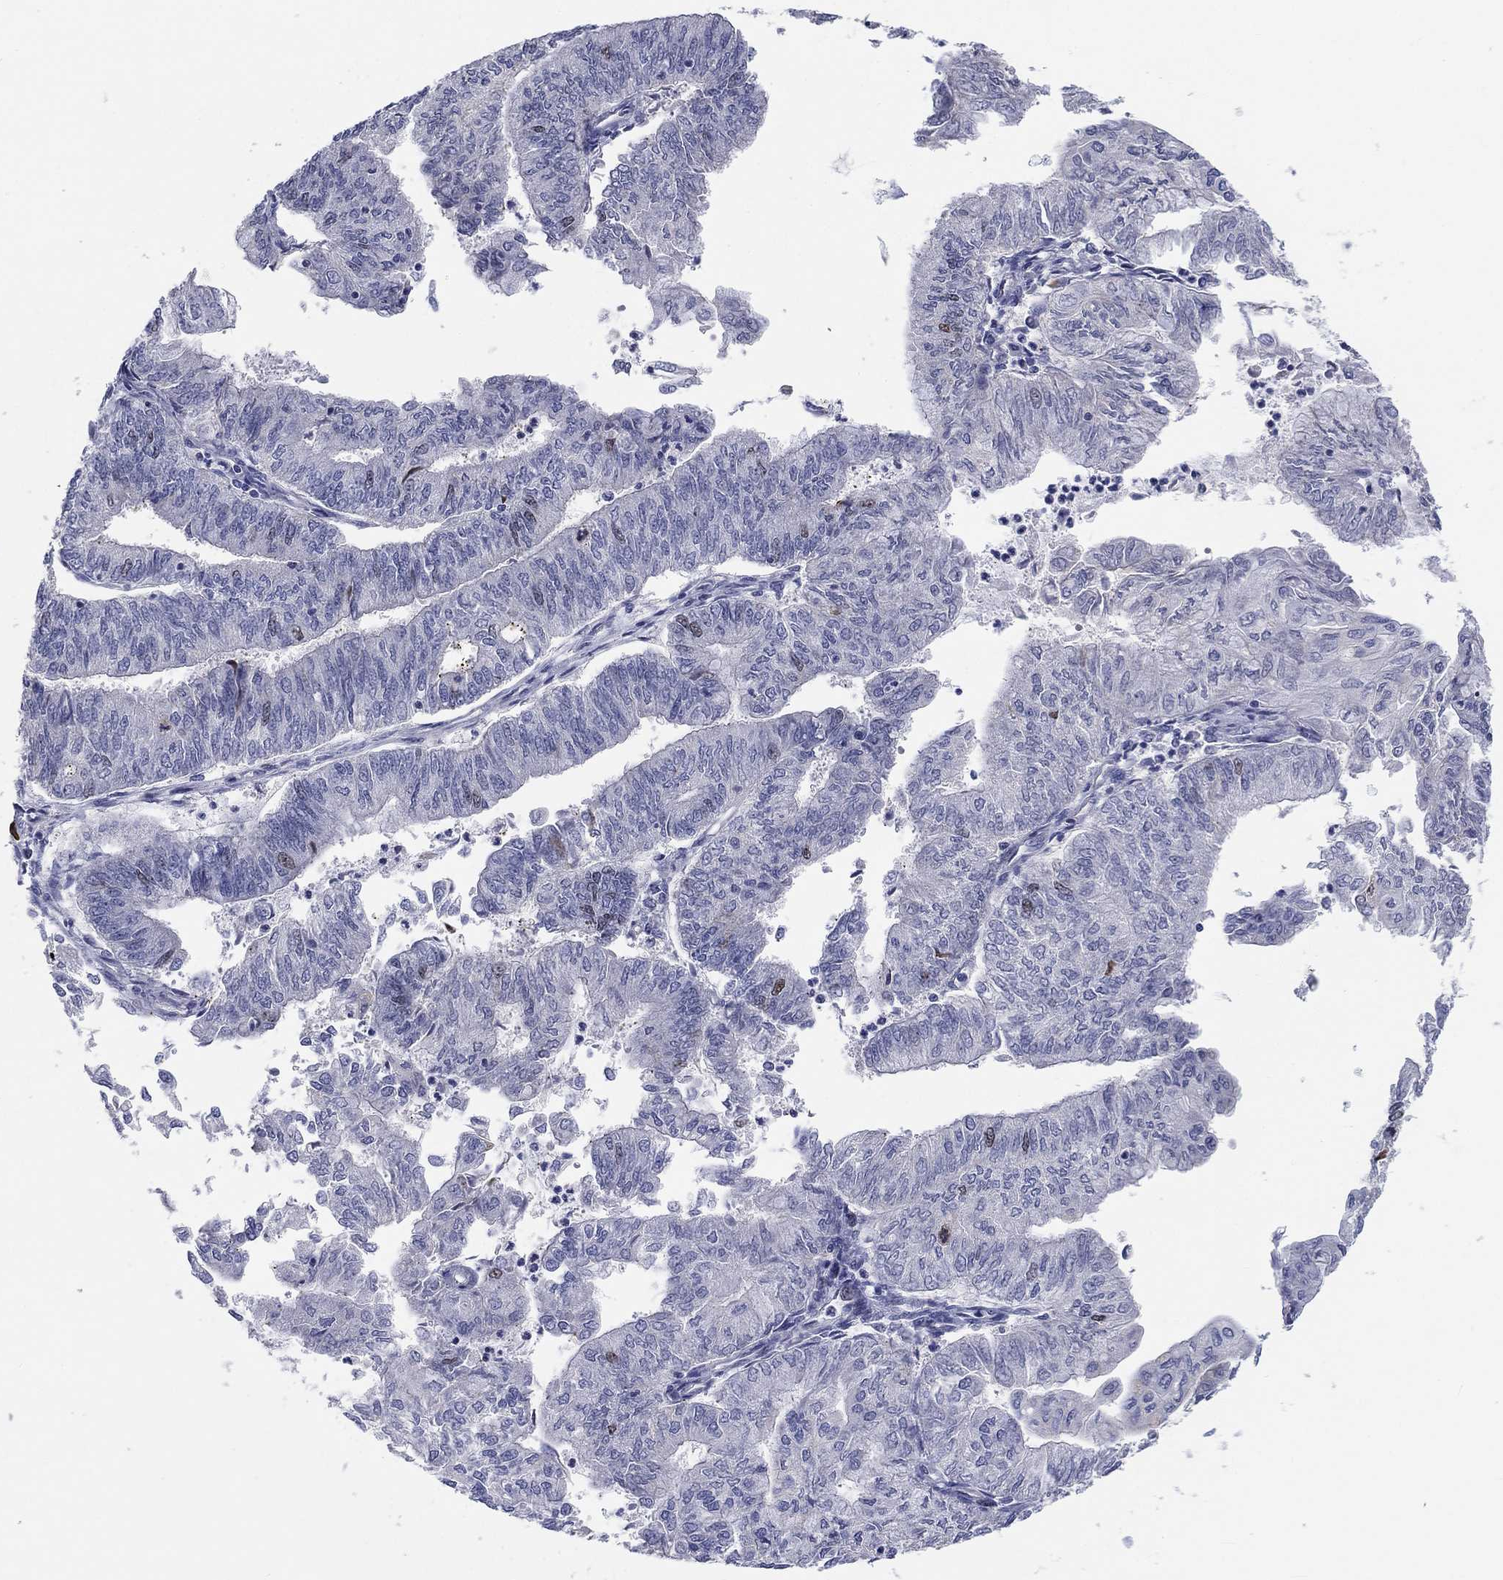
{"staining": {"intensity": "weak", "quantity": "<25%", "location": "nuclear"}, "tissue": "endometrial cancer", "cell_type": "Tumor cells", "image_type": "cancer", "snomed": [{"axis": "morphology", "description": "Adenocarcinoma, NOS"}, {"axis": "topography", "description": "Endometrium"}], "caption": "Protein analysis of endometrial adenocarcinoma reveals no significant expression in tumor cells.", "gene": "PRC1", "patient": {"sex": "female", "age": 59}}